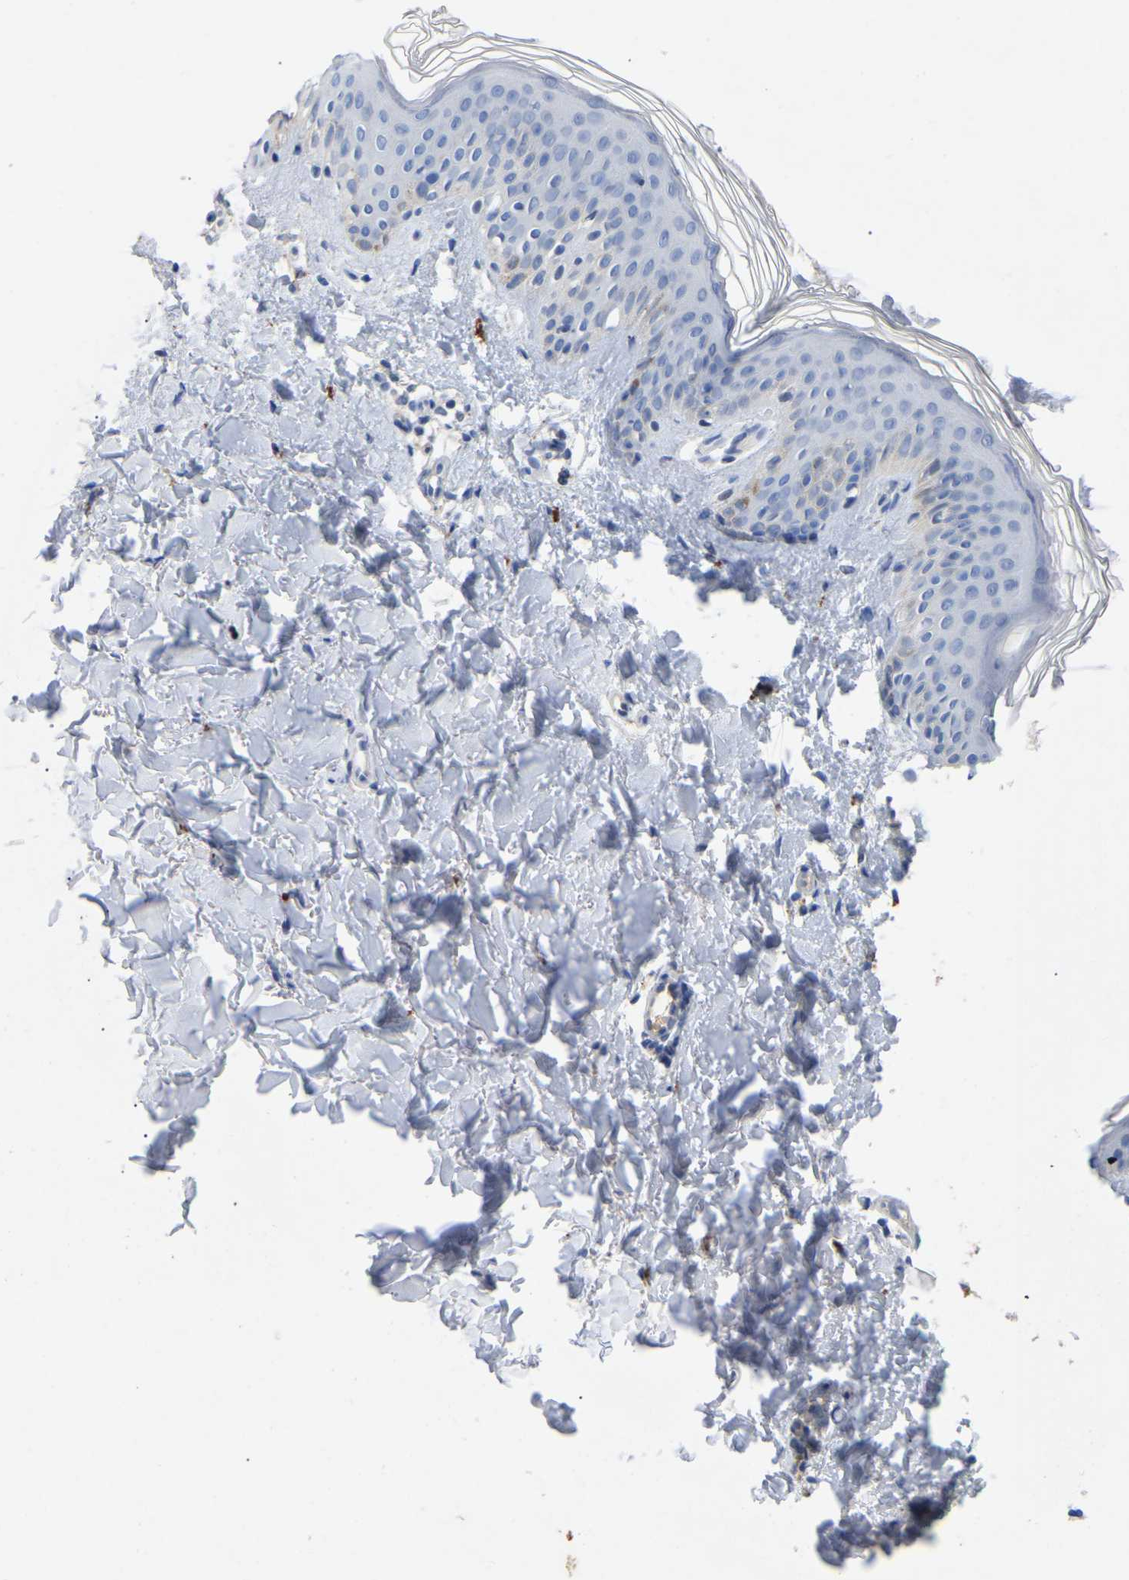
{"staining": {"intensity": "negative", "quantity": "none", "location": "none"}, "tissue": "skin", "cell_type": "Fibroblasts", "image_type": "normal", "snomed": [{"axis": "morphology", "description": "Normal tissue, NOS"}, {"axis": "topography", "description": "Skin"}], "caption": "The histopathology image demonstrates no significant expression in fibroblasts of skin. (IHC, brightfield microscopy, high magnification).", "gene": "SMPD2", "patient": {"sex": "male", "age": 40}}